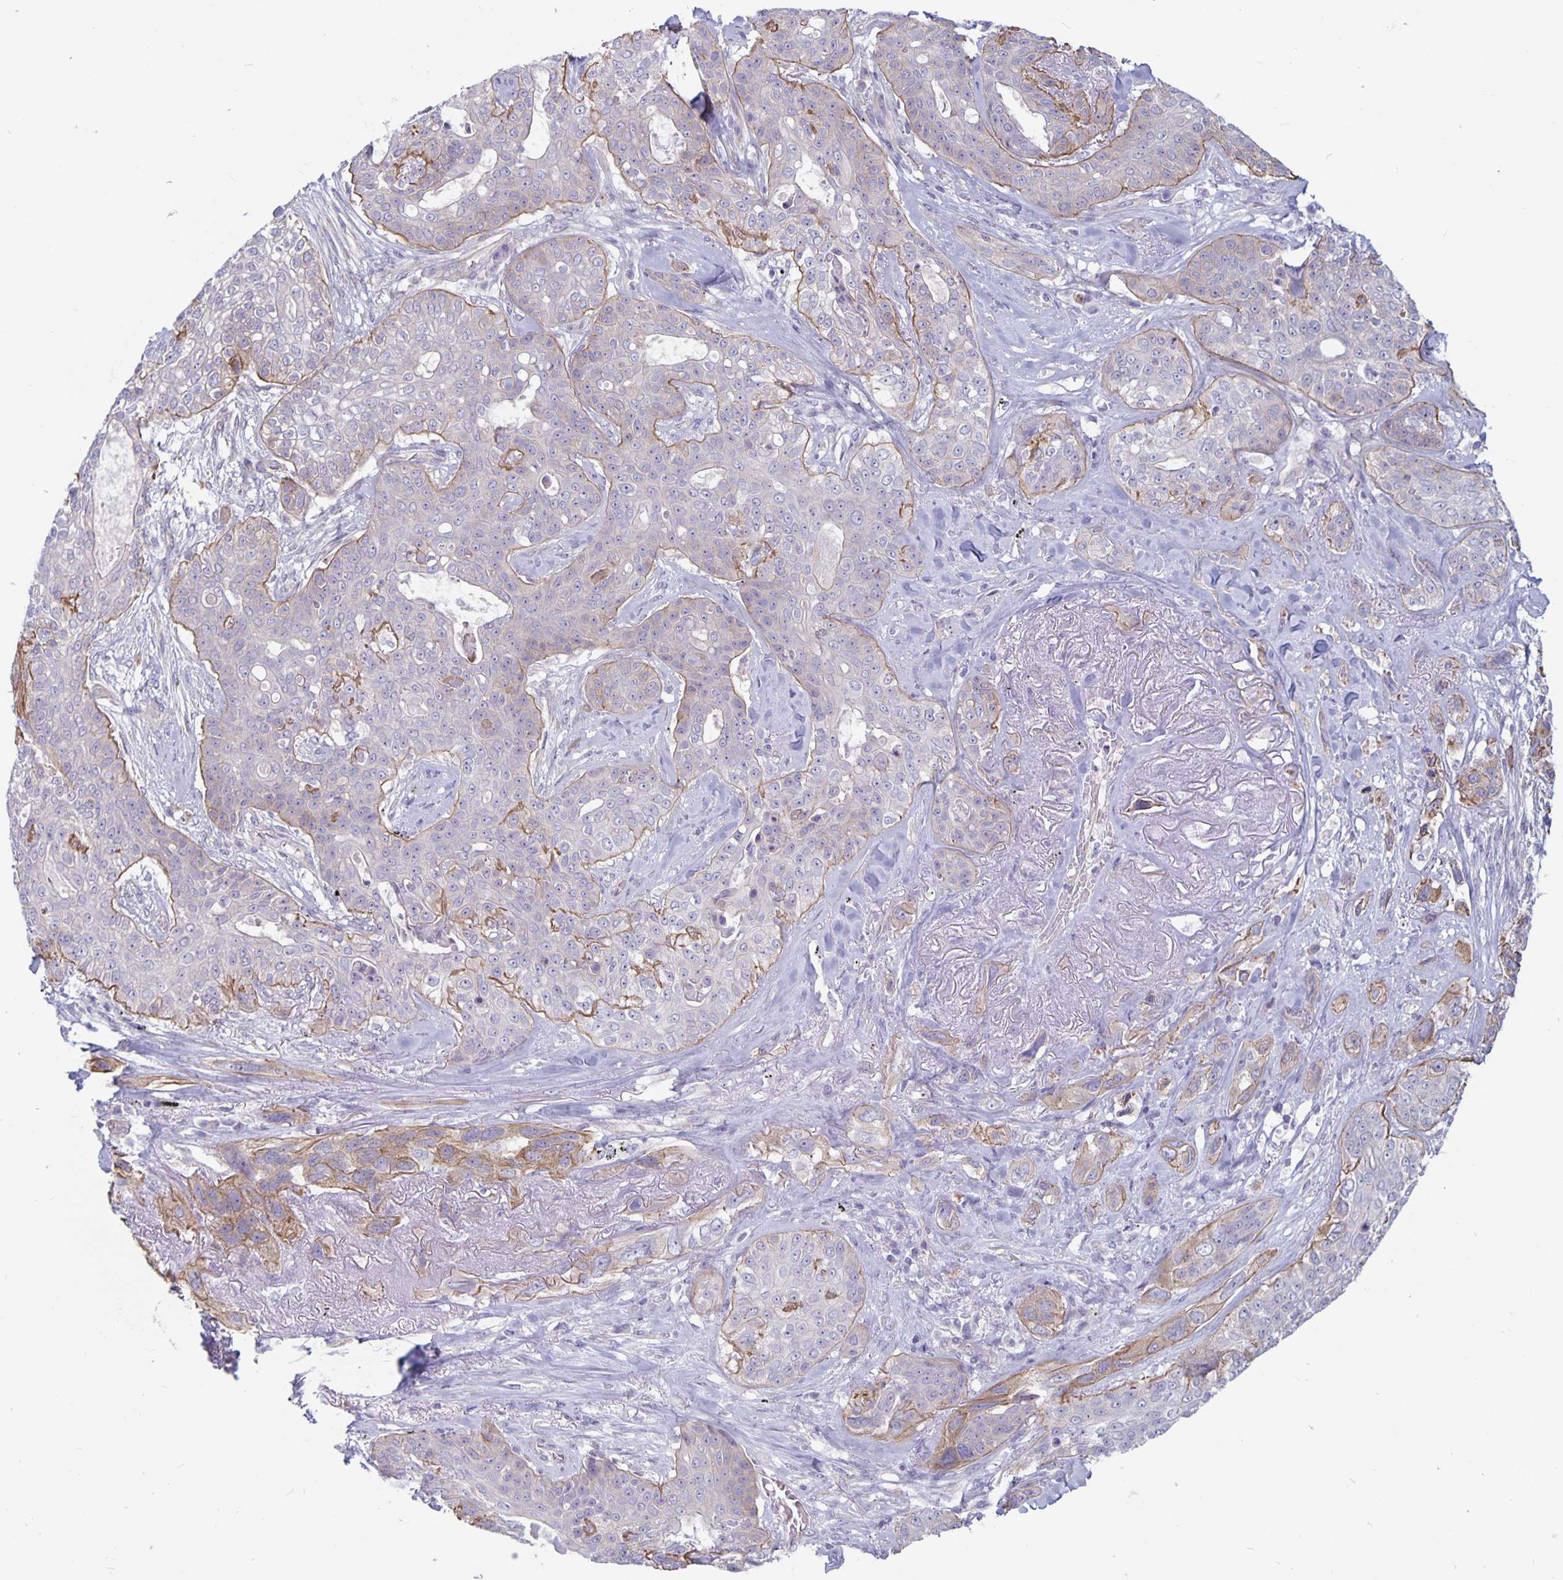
{"staining": {"intensity": "moderate", "quantity": "<25%", "location": "cytoplasmic/membranous"}, "tissue": "lung cancer", "cell_type": "Tumor cells", "image_type": "cancer", "snomed": [{"axis": "morphology", "description": "Squamous cell carcinoma, NOS"}, {"axis": "topography", "description": "Lung"}], "caption": "A brown stain highlights moderate cytoplasmic/membranous staining of a protein in lung cancer (squamous cell carcinoma) tumor cells. Nuclei are stained in blue.", "gene": "PLCB3", "patient": {"sex": "female", "age": 70}}